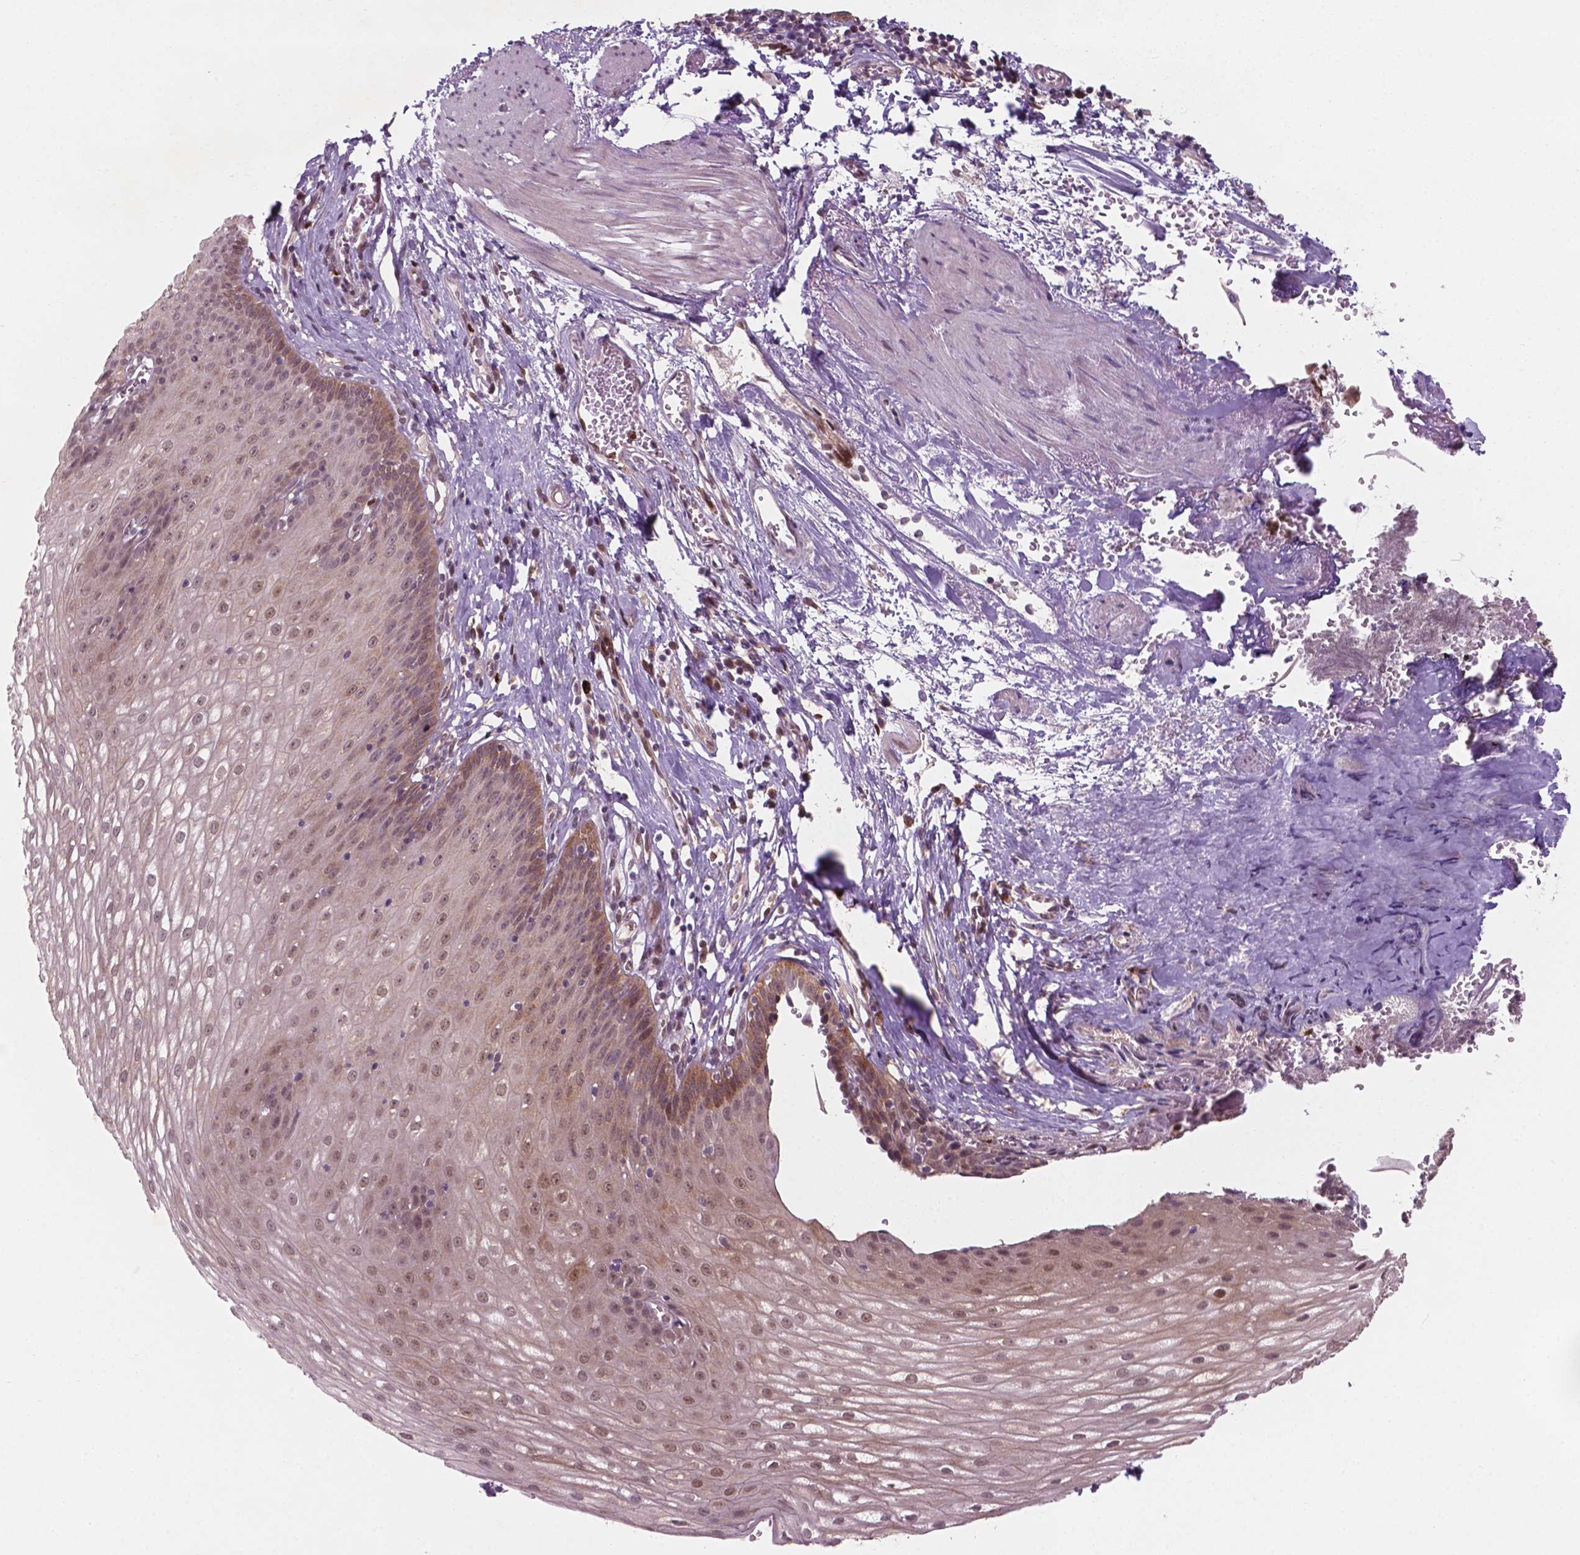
{"staining": {"intensity": "moderate", "quantity": ">75%", "location": "cytoplasmic/membranous,nuclear"}, "tissue": "esophagus", "cell_type": "Squamous epithelial cells", "image_type": "normal", "snomed": [{"axis": "morphology", "description": "Normal tissue, NOS"}, {"axis": "topography", "description": "Esophagus"}], "caption": "An immunohistochemistry (IHC) photomicrograph of benign tissue is shown. Protein staining in brown shows moderate cytoplasmic/membranous,nuclear positivity in esophagus within squamous epithelial cells.", "gene": "NFAT5", "patient": {"sex": "male", "age": 72}}